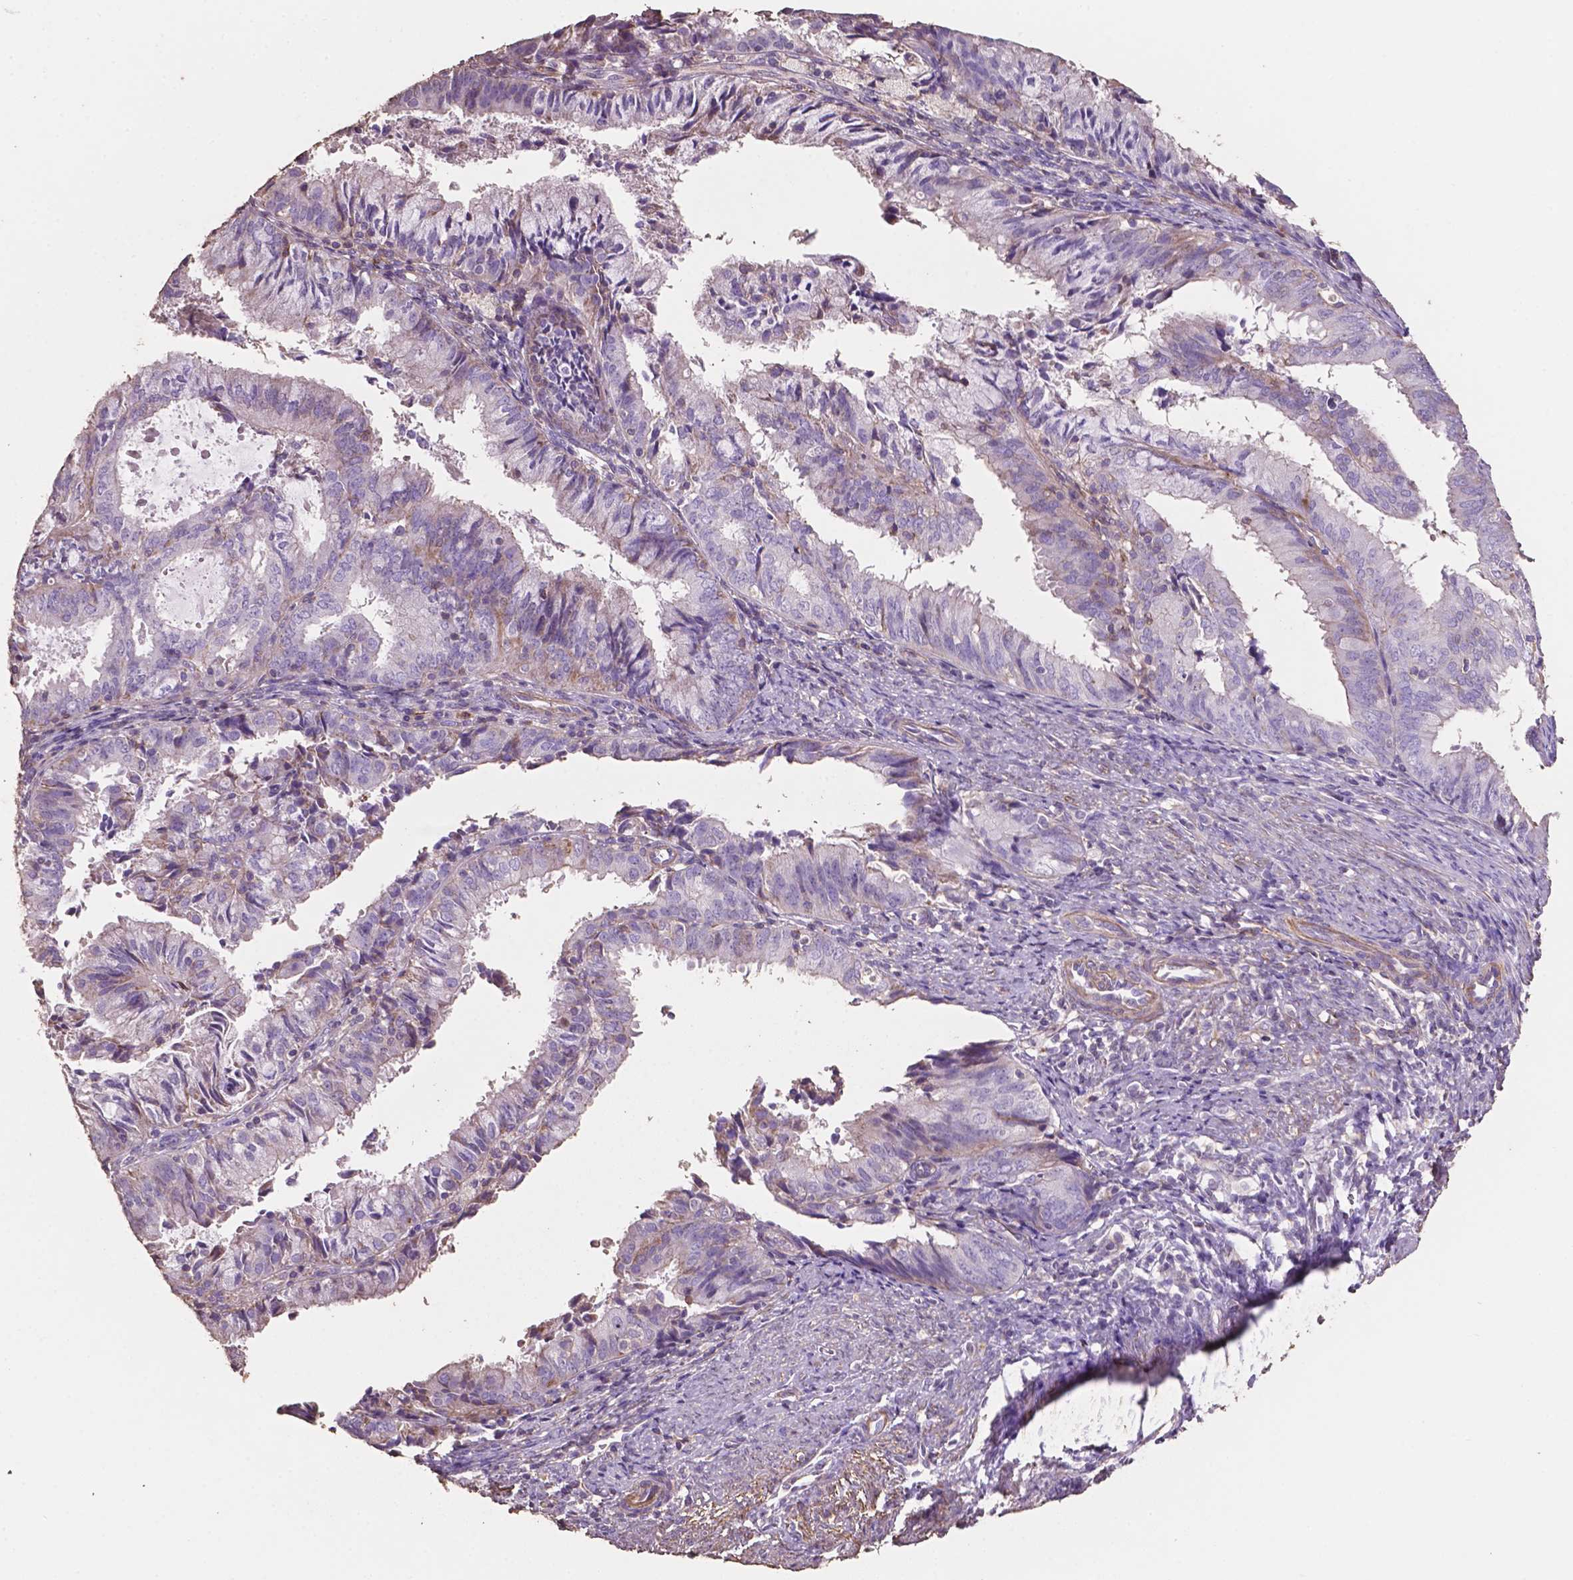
{"staining": {"intensity": "weak", "quantity": "<25%", "location": "cytoplasmic/membranous"}, "tissue": "endometrial cancer", "cell_type": "Tumor cells", "image_type": "cancer", "snomed": [{"axis": "morphology", "description": "Adenocarcinoma, NOS"}, {"axis": "topography", "description": "Endometrium"}], "caption": "Human endometrial cancer (adenocarcinoma) stained for a protein using IHC shows no staining in tumor cells.", "gene": "COMMD4", "patient": {"sex": "female", "age": 57}}